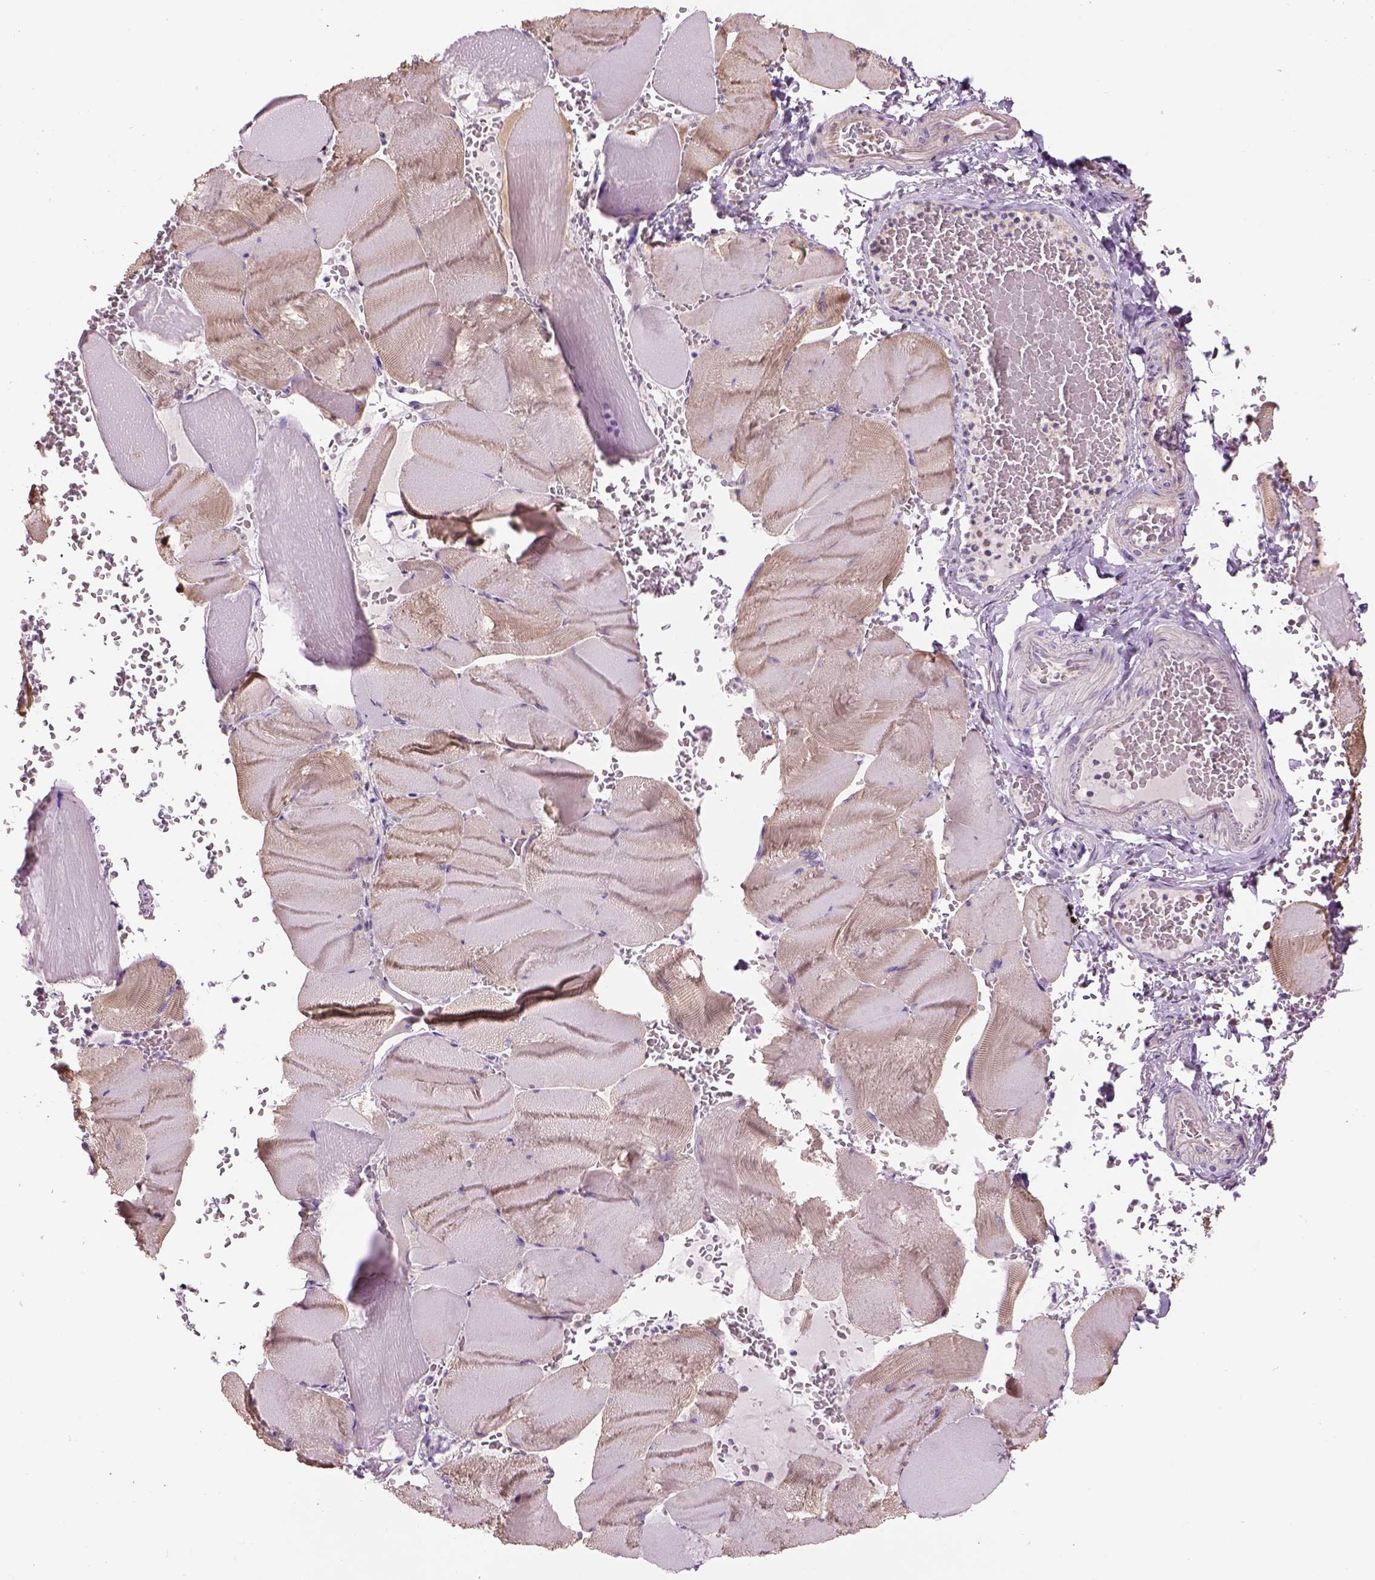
{"staining": {"intensity": "weak", "quantity": "<25%", "location": "cytoplasmic/membranous"}, "tissue": "skeletal muscle", "cell_type": "Myocytes", "image_type": "normal", "snomed": [{"axis": "morphology", "description": "Normal tissue, NOS"}, {"axis": "topography", "description": "Skeletal muscle"}], "caption": "DAB (3,3'-diaminobenzidine) immunohistochemical staining of unremarkable skeletal muscle shows no significant positivity in myocytes. The staining is performed using DAB (3,3'-diaminobenzidine) brown chromogen with nuclei counter-stained in using hematoxylin.", "gene": "IFT52", "patient": {"sex": "male", "age": 56}}